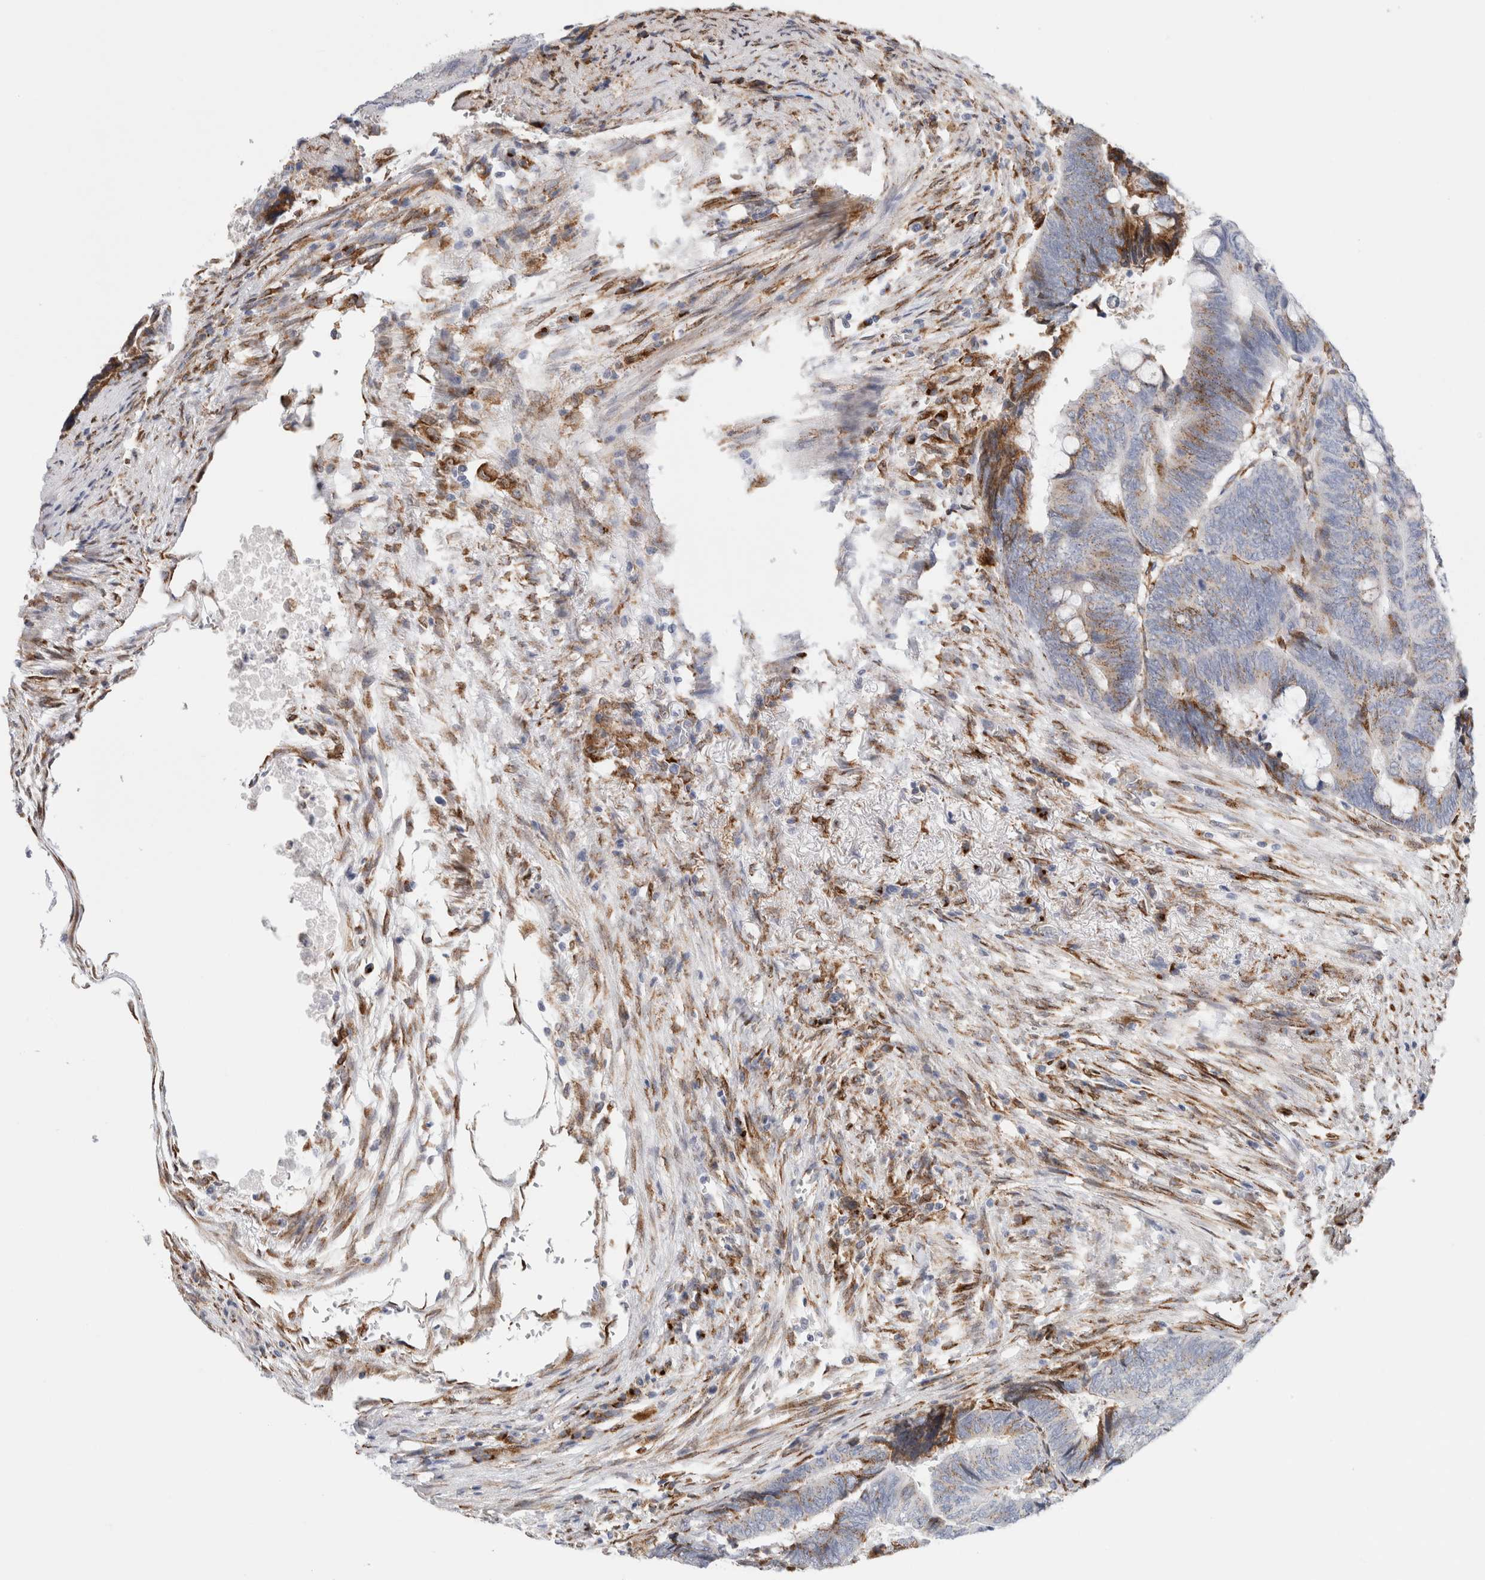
{"staining": {"intensity": "moderate", "quantity": "<25%", "location": "cytoplasmic/membranous"}, "tissue": "colorectal cancer", "cell_type": "Tumor cells", "image_type": "cancer", "snomed": [{"axis": "morphology", "description": "Normal tissue, NOS"}, {"axis": "morphology", "description": "Adenocarcinoma, NOS"}, {"axis": "topography", "description": "Rectum"}, {"axis": "topography", "description": "Peripheral nerve tissue"}], "caption": "Protein analysis of adenocarcinoma (colorectal) tissue shows moderate cytoplasmic/membranous staining in about <25% of tumor cells. (Brightfield microscopy of DAB IHC at high magnification).", "gene": "MCFD2", "patient": {"sex": "male", "age": 92}}